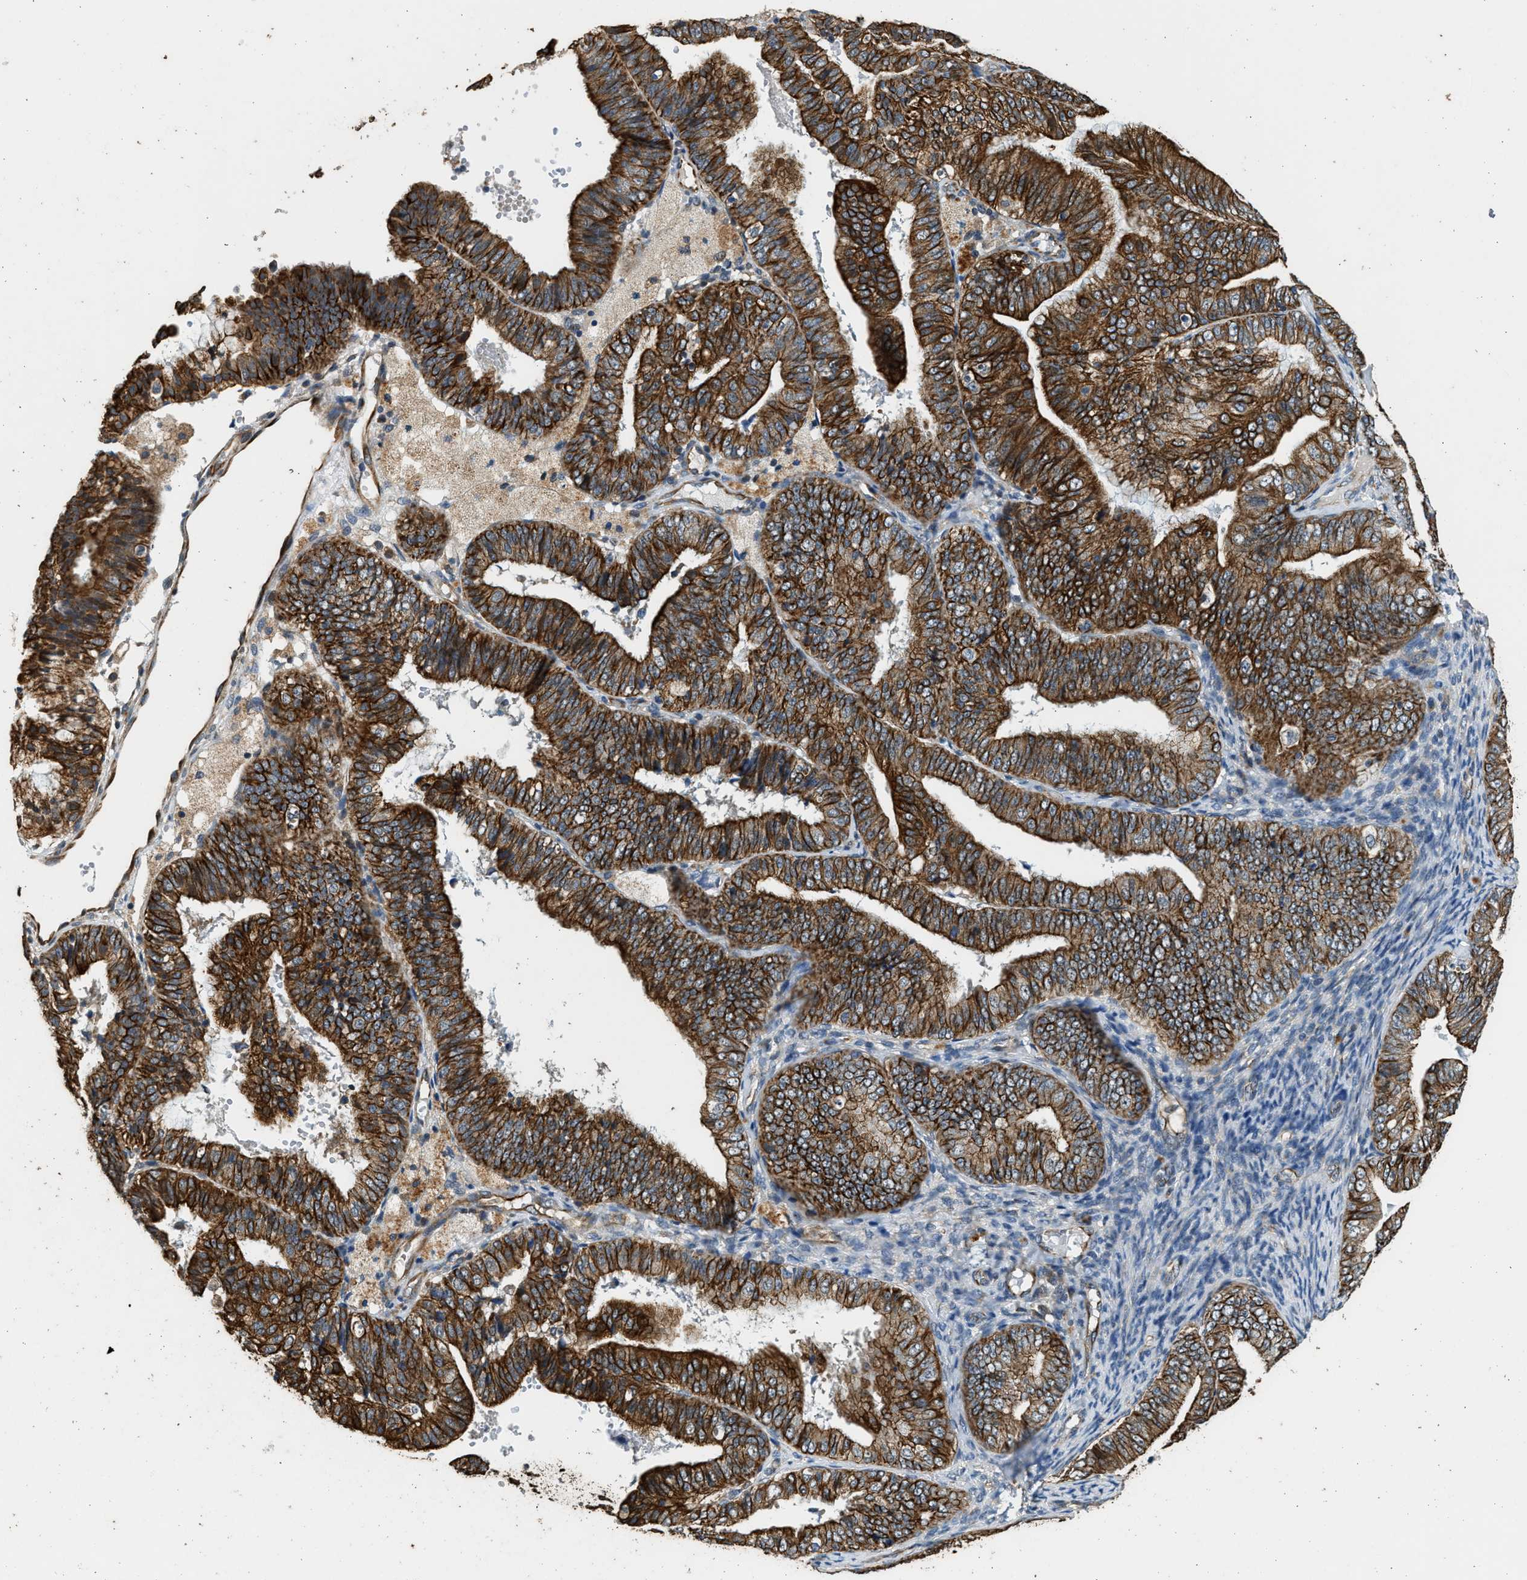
{"staining": {"intensity": "strong", "quantity": ">75%", "location": "cytoplasmic/membranous"}, "tissue": "endometrial cancer", "cell_type": "Tumor cells", "image_type": "cancer", "snomed": [{"axis": "morphology", "description": "Adenocarcinoma, NOS"}, {"axis": "topography", "description": "Endometrium"}], "caption": "This image demonstrates IHC staining of human endometrial cancer (adenocarcinoma), with high strong cytoplasmic/membranous staining in about >75% of tumor cells.", "gene": "PCLO", "patient": {"sex": "female", "age": 63}}